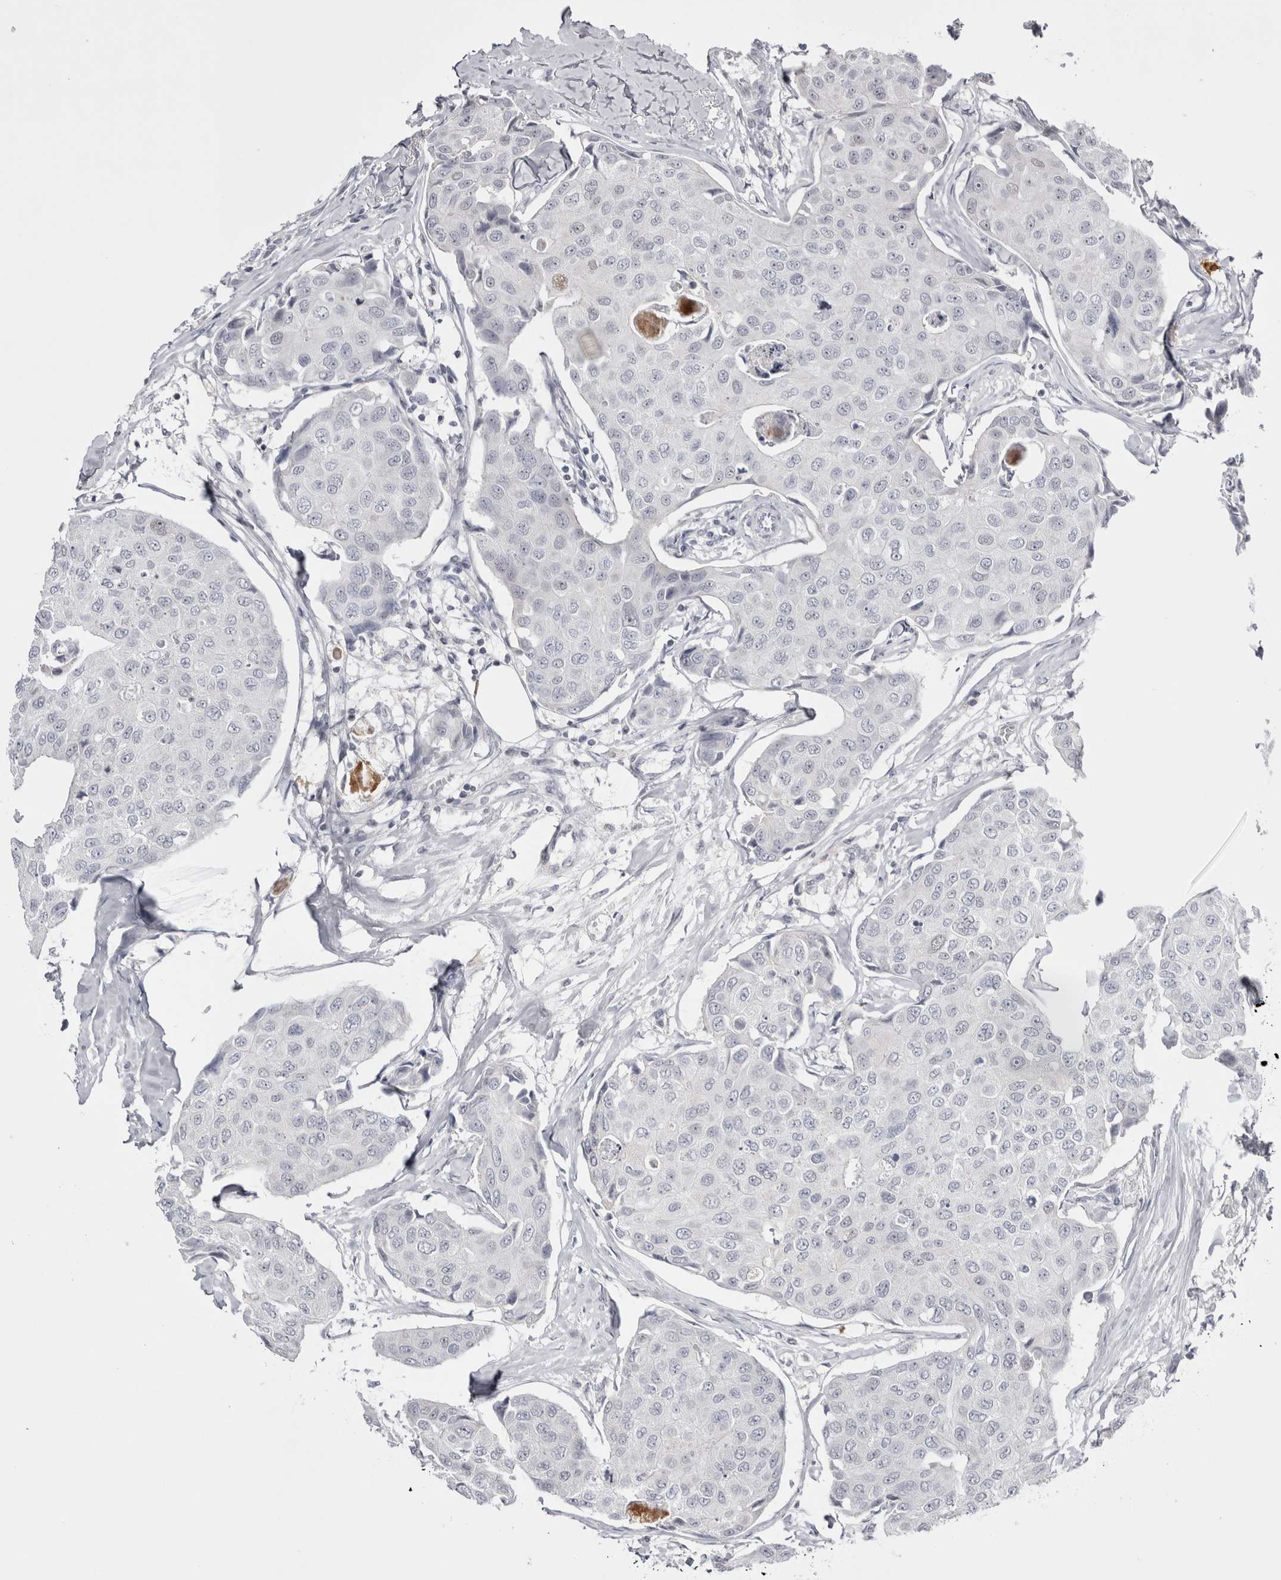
{"staining": {"intensity": "negative", "quantity": "none", "location": "none"}, "tissue": "breast cancer", "cell_type": "Tumor cells", "image_type": "cancer", "snomed": [{"axis": "morphology", "description": "Duct carcinoma"}, {"axis": "topography", "description": "Breast"}], "caption": "This is a photomicrograph of IHC staining of intraductal carcinoma (breast), which shows no staining in tumor cells. (DAB IHC, high magnification).", "gene": "FNDC8", "patient": {"sex": "female", "age": 80}}